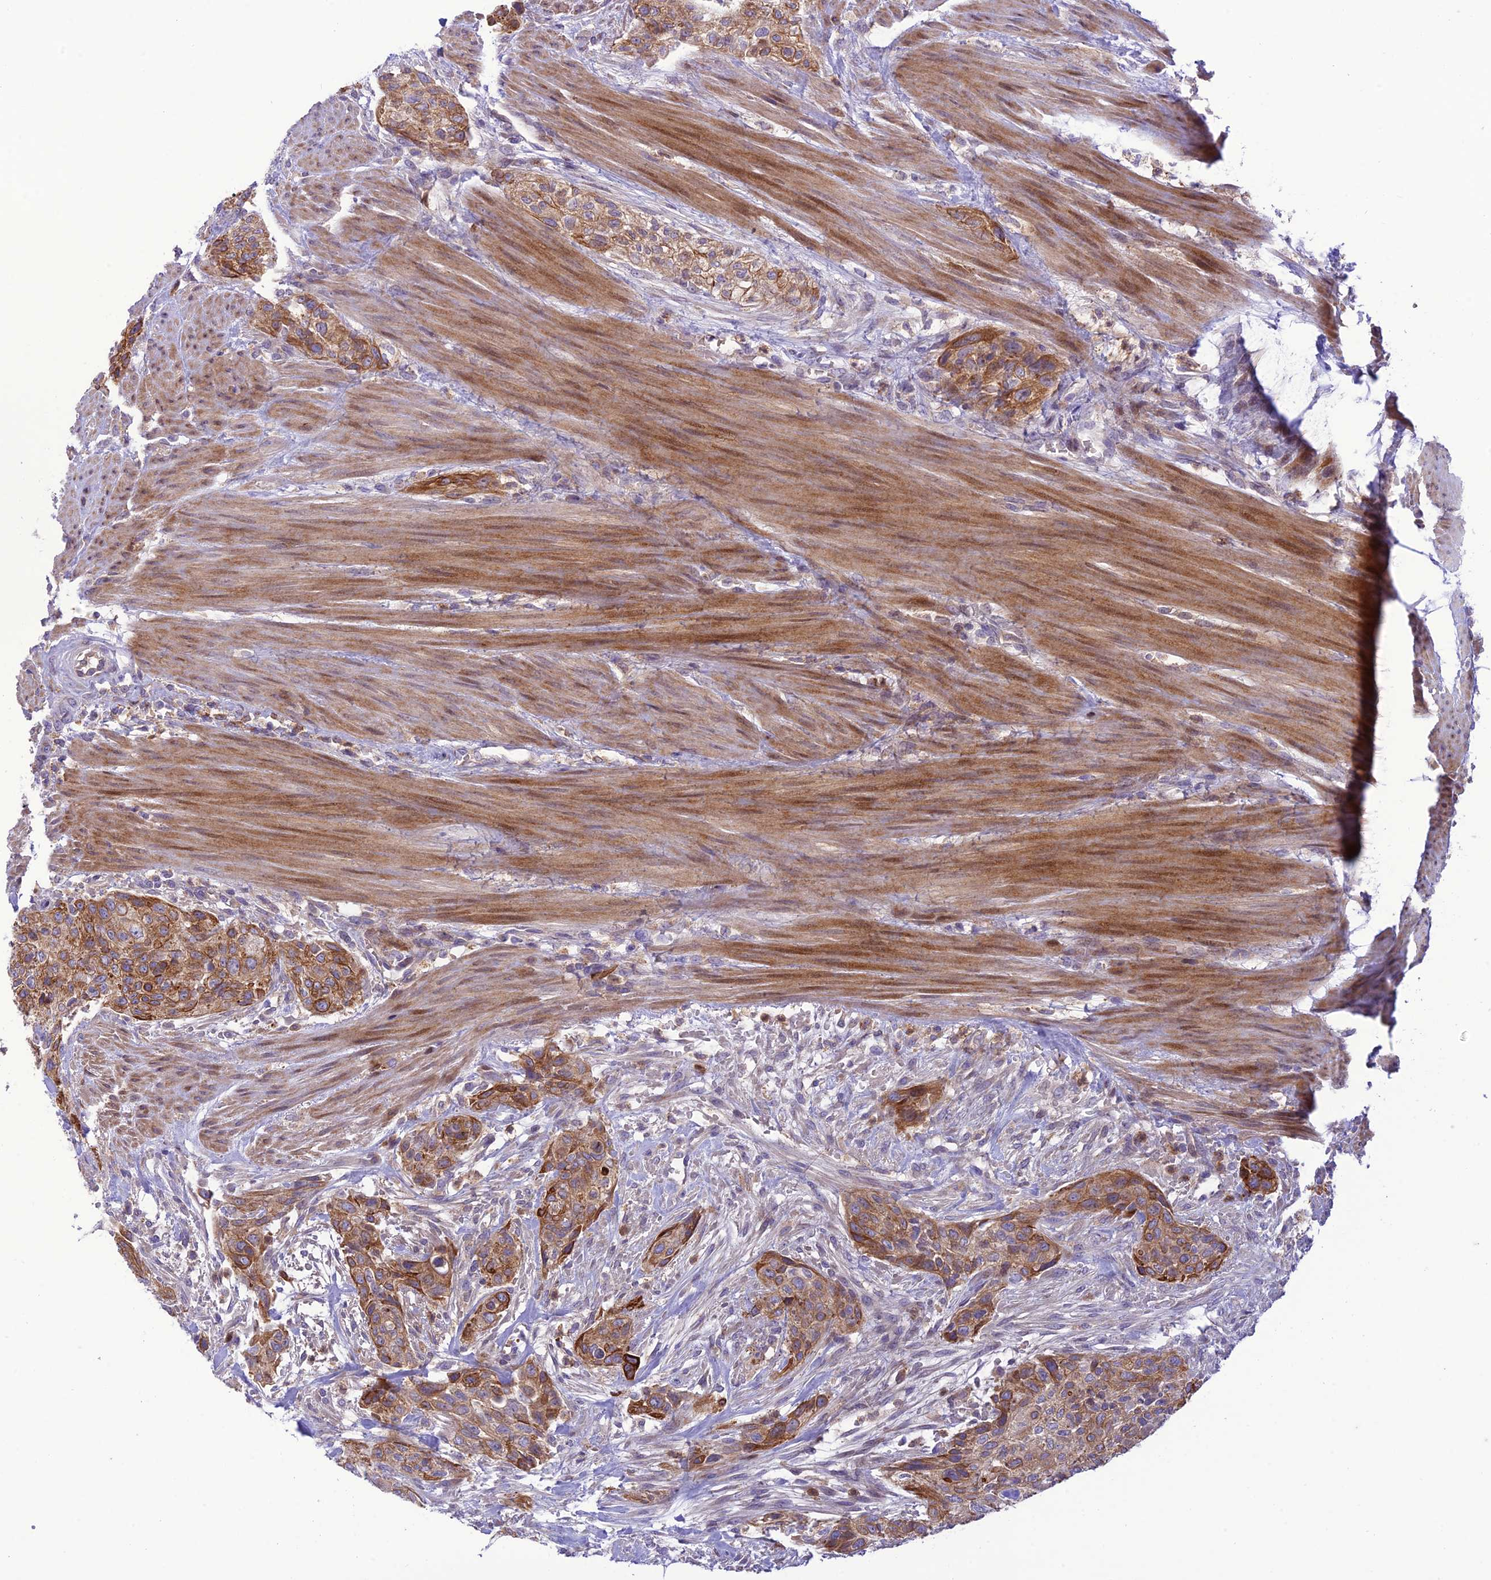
{"staining": {"intensity": "moderate", "quantity": ">75%", "location": "cytoplasmic/membranous"}, "tissue": "urothelial cancer", "cell_type": "Tumor cells", "image_type": "cancer", "snomed": [{"axis": "morphology", "description": "Urothelial carcinoma, High grade"}, {"axis": "topography", "description": "Urinary bladder"}], "caption": "Immunohistochemistry (DAB (3,3'-diaminobenzidine)) staining of human urothelial cancer demonstrates moderate cytoplasmic/membranous protein expression in about >75% of tumor cells.", "gene": "JMY", "patient": {"sex": "male", "age": 35}}